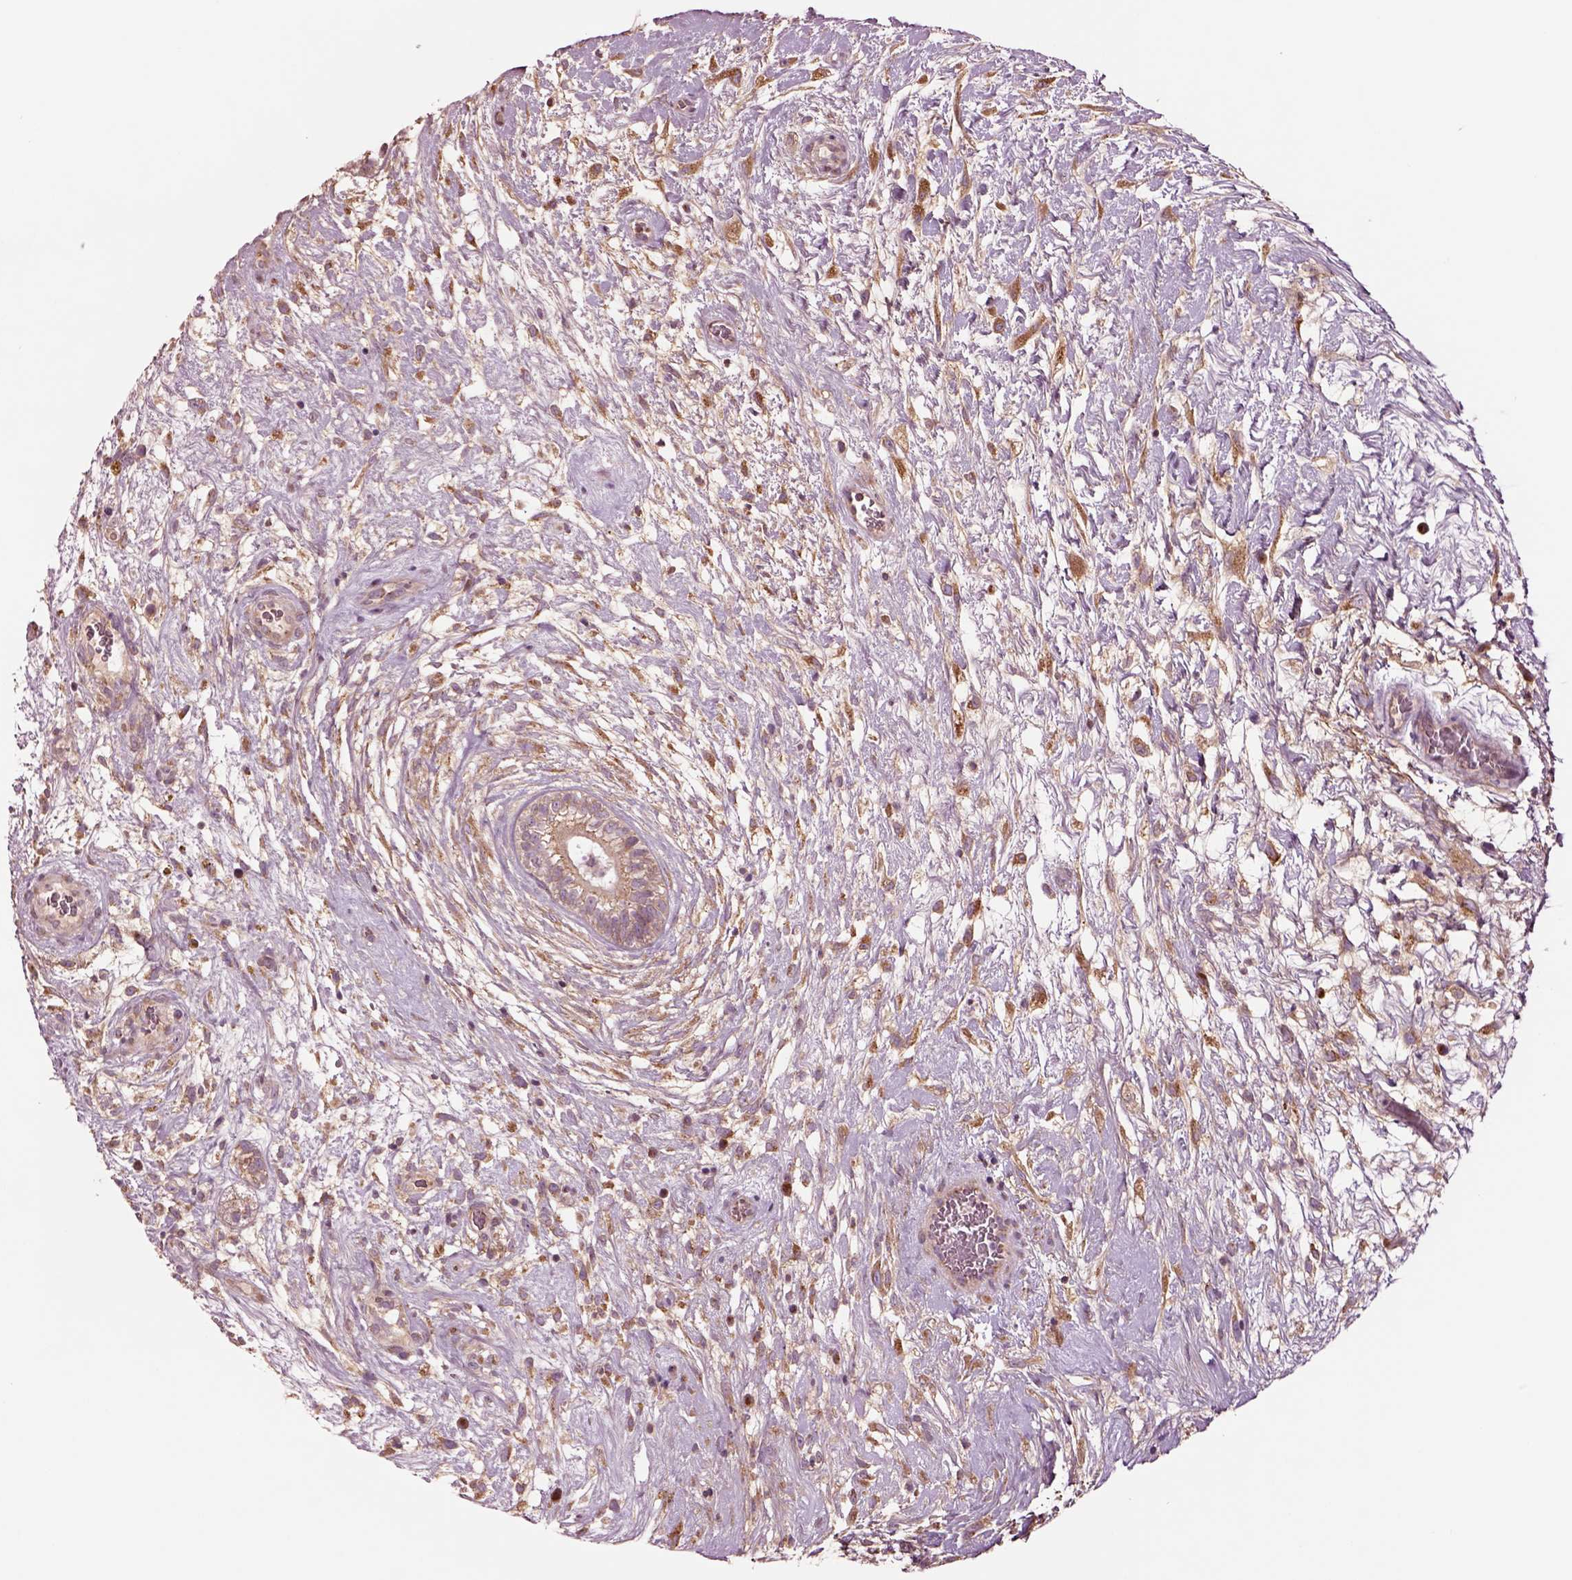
{"staining": {"intensity": "moderate", "quantity": ">75%", "location": "cytoplasmic/membranous"}, "tissue": "testis cancer", "cell_type": "Tumor cells", "image_type": "cancer", "snomed": [{"axis": "morphology", "description": "Normal tissue, NOS"}, {"axis": "morphology", "description": "Carcinoma, Embryonal, NOS"}, {"axis": "topography", "description": "Testis"}], "caption": "The micrograph shows immunohistochemical staining of testis embryonal carcinoma. There is moderate cytoplasmic/membranous positivity is present in about >75% of tumor cells.", "gene": "SEC23A", "patient": {"sex": "male", "age": 32}}